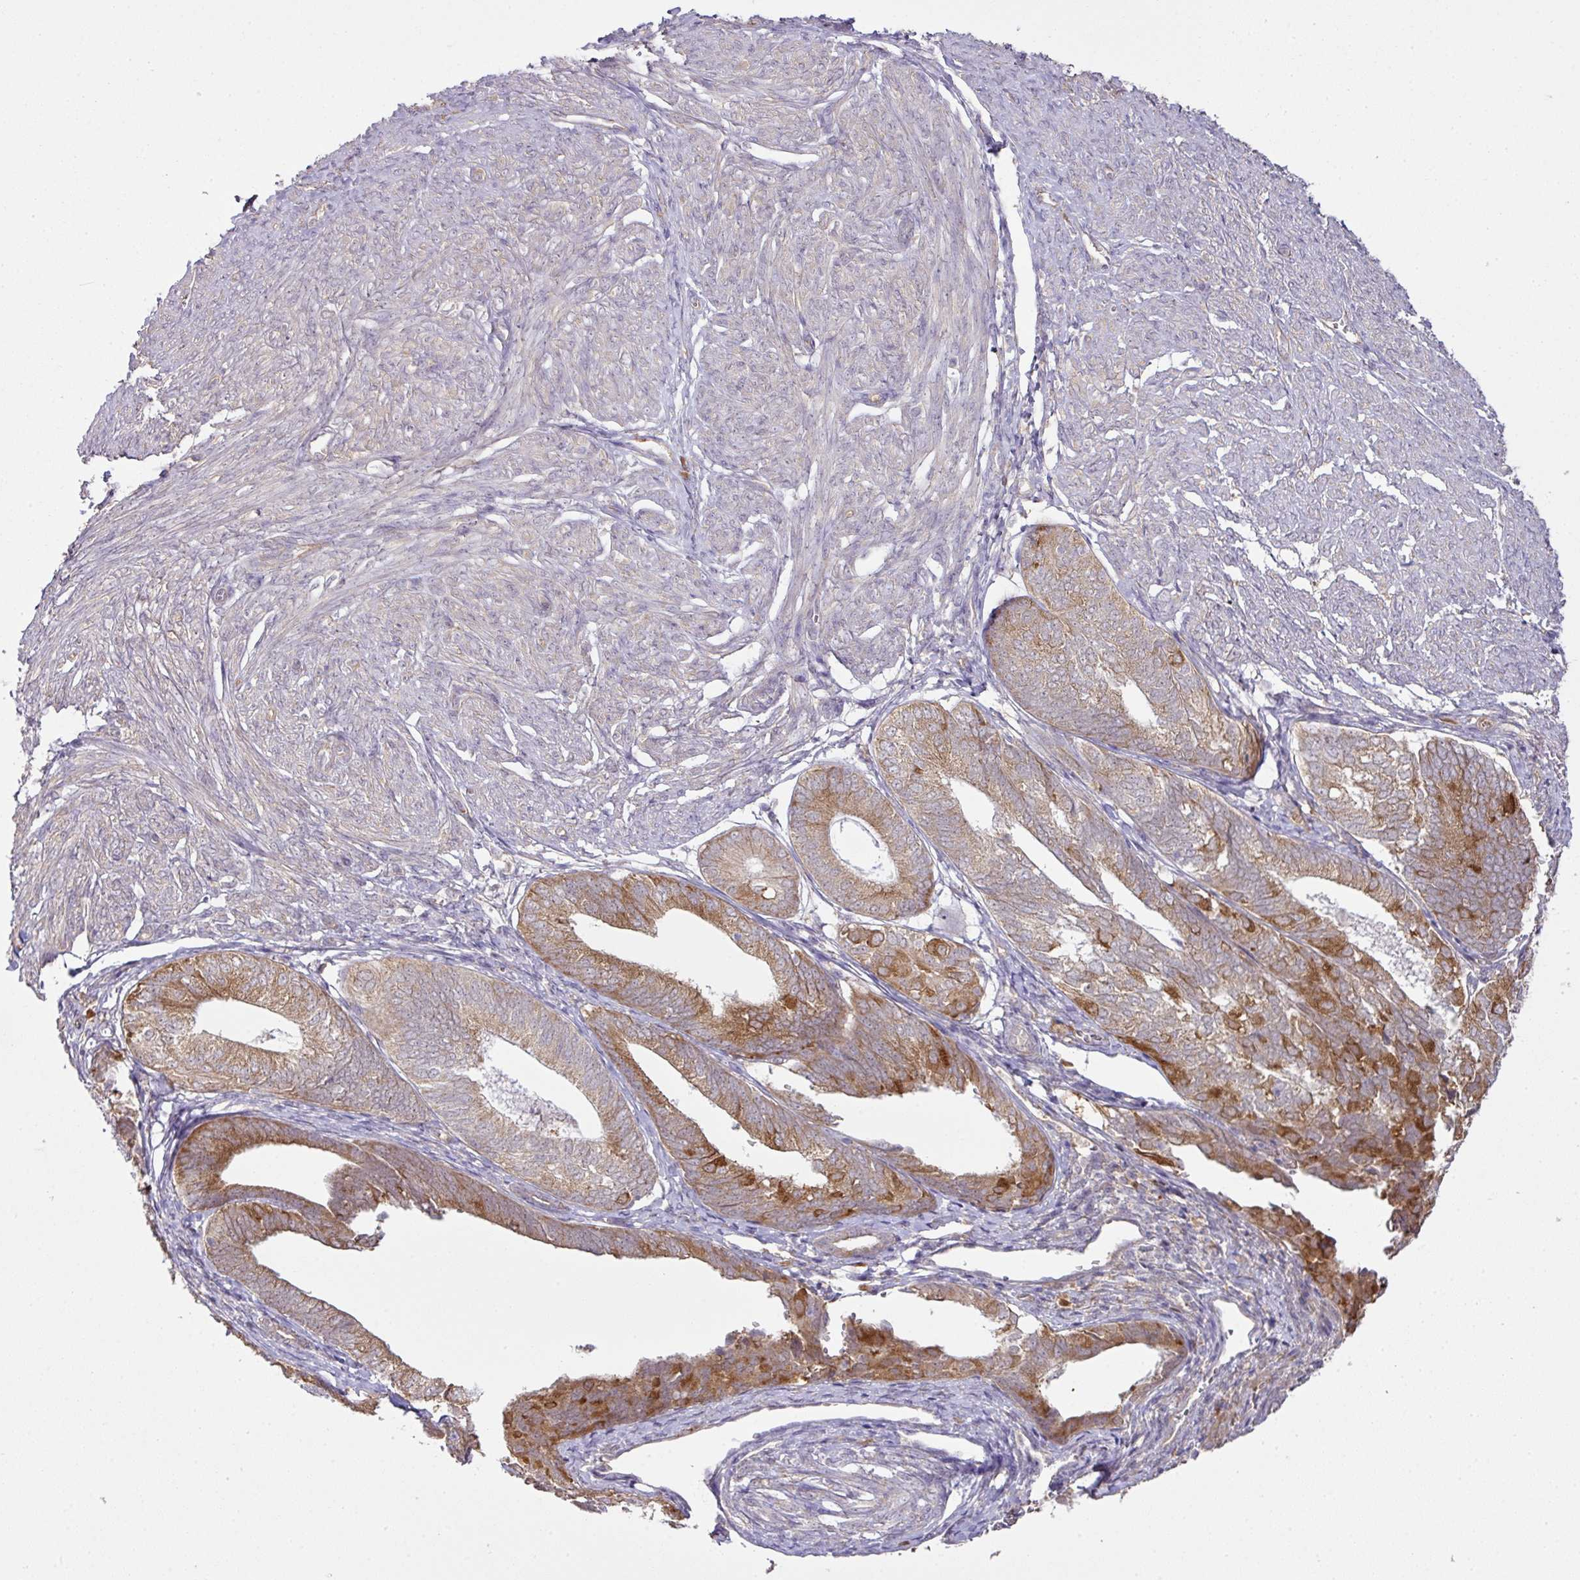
{"staining": {"intensity": "strong", "quantity": "<25%", "location": "cytoplasmic/membranous"}, "tissue": "endometrial cancer", "cell_type": "Tumor cells", "image_type": "cancer", "snomed": [{"axis": "morphology", "description": "Adenocarcinoma, NOS"}, {"axis": "topography", "description": "Endometrium"}], "caption": "This image shows IHC staining of endometrial cancer (adenocarcinoma), with medium strong cytoplasmic/membranous expression in about <25% of tumor cells.", "gene": "DNAAF4", "patient": {"sex": "female", "age": 87}}